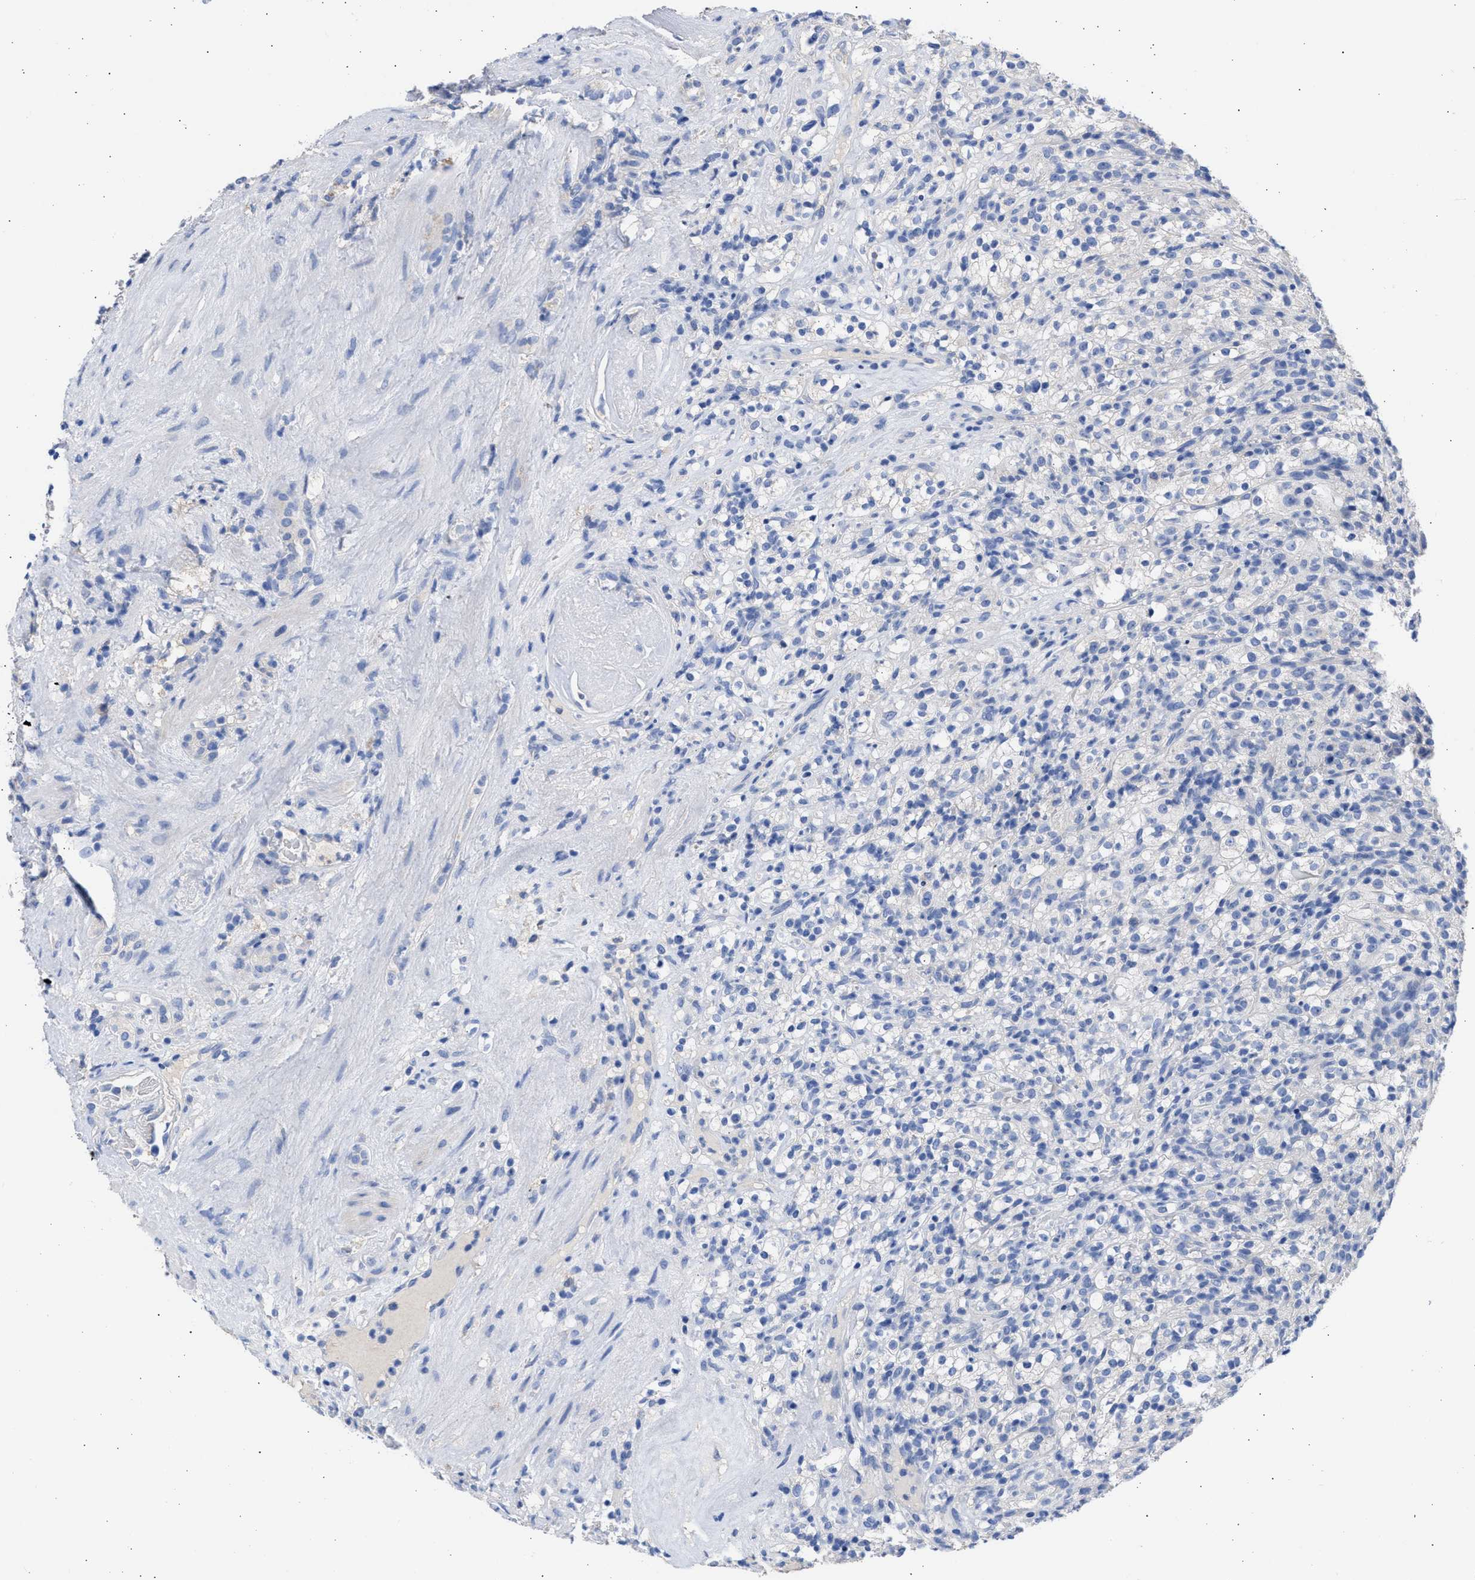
{"staining": {"intensity": "negative", "quantity": "none", "location": "none"}, "tissue": "renal cancer", "cell_type": "Tumor cells", "image_type": "cancer", "snomed": [{"axis": "morphology", "description": "Normal tissue, NOS"}, {"axis": "morphology", "description": "Adenocarcinoma, NOS"}, {"axis": "topography", "description": "Kidney"}], "caption": "Tumor cells are negative for protein expression in human renal cancer.", "gene": "RSPH1", "patient": {"sex": "female", "age": 72}}